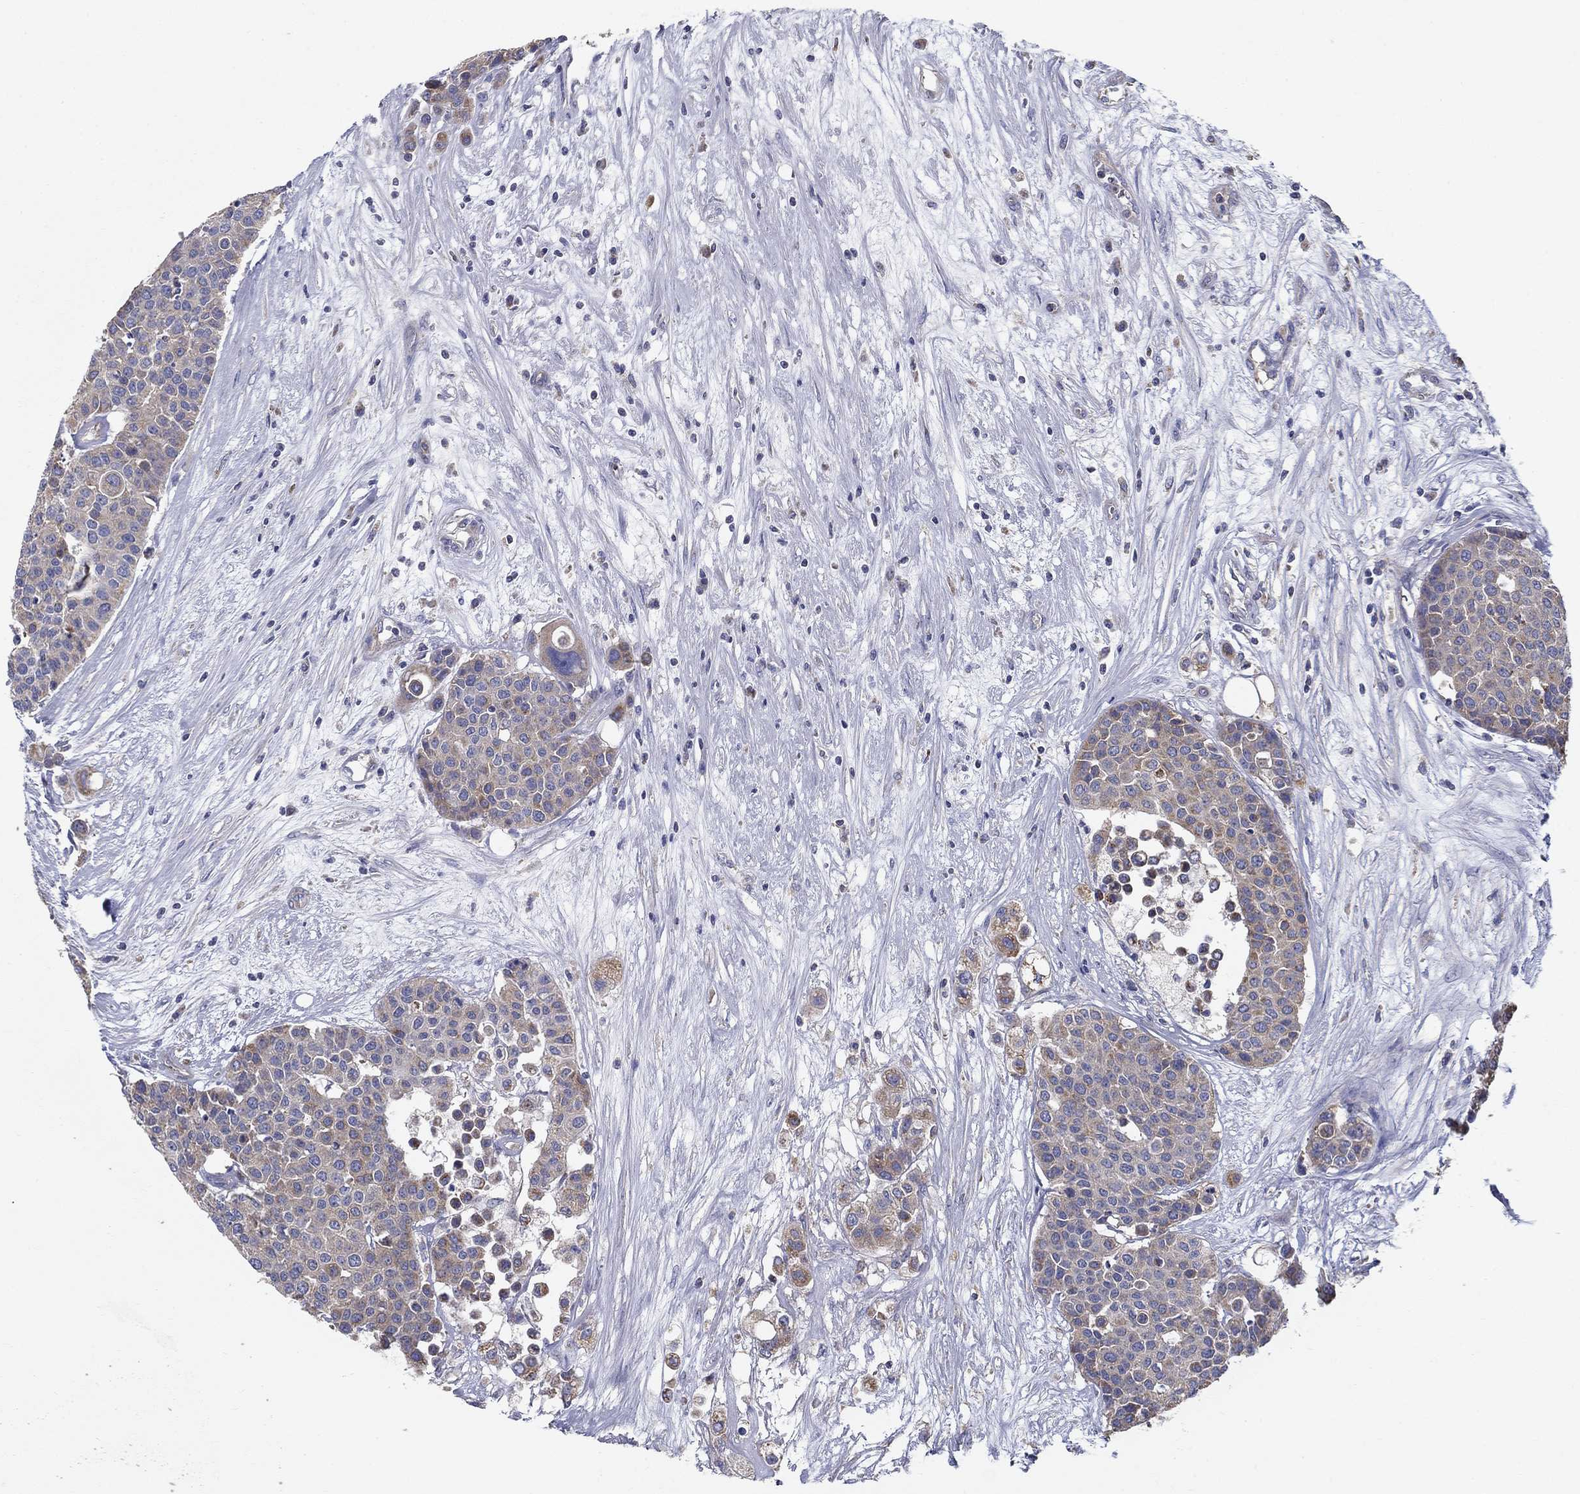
{"staining": {"intensity": "weak", "quantity": "<25%", "location": "cytoplasmic/membranous"}, "tissue": "carcinoid", "cell_type": "Tumor cells", "image_type": "cancer", "snomed": [{"axis": "morphology", "description": "Carcinoid, malignant, NOS"}, {"axis": "topography", "description": "Colon"}], "caption": "Human carcinoid stained for a protein using immunohistochemistry (IHC) shows no expression in tumor cells.", "gene": "NME5", "patient": {"sex": "male", "age": 81}}